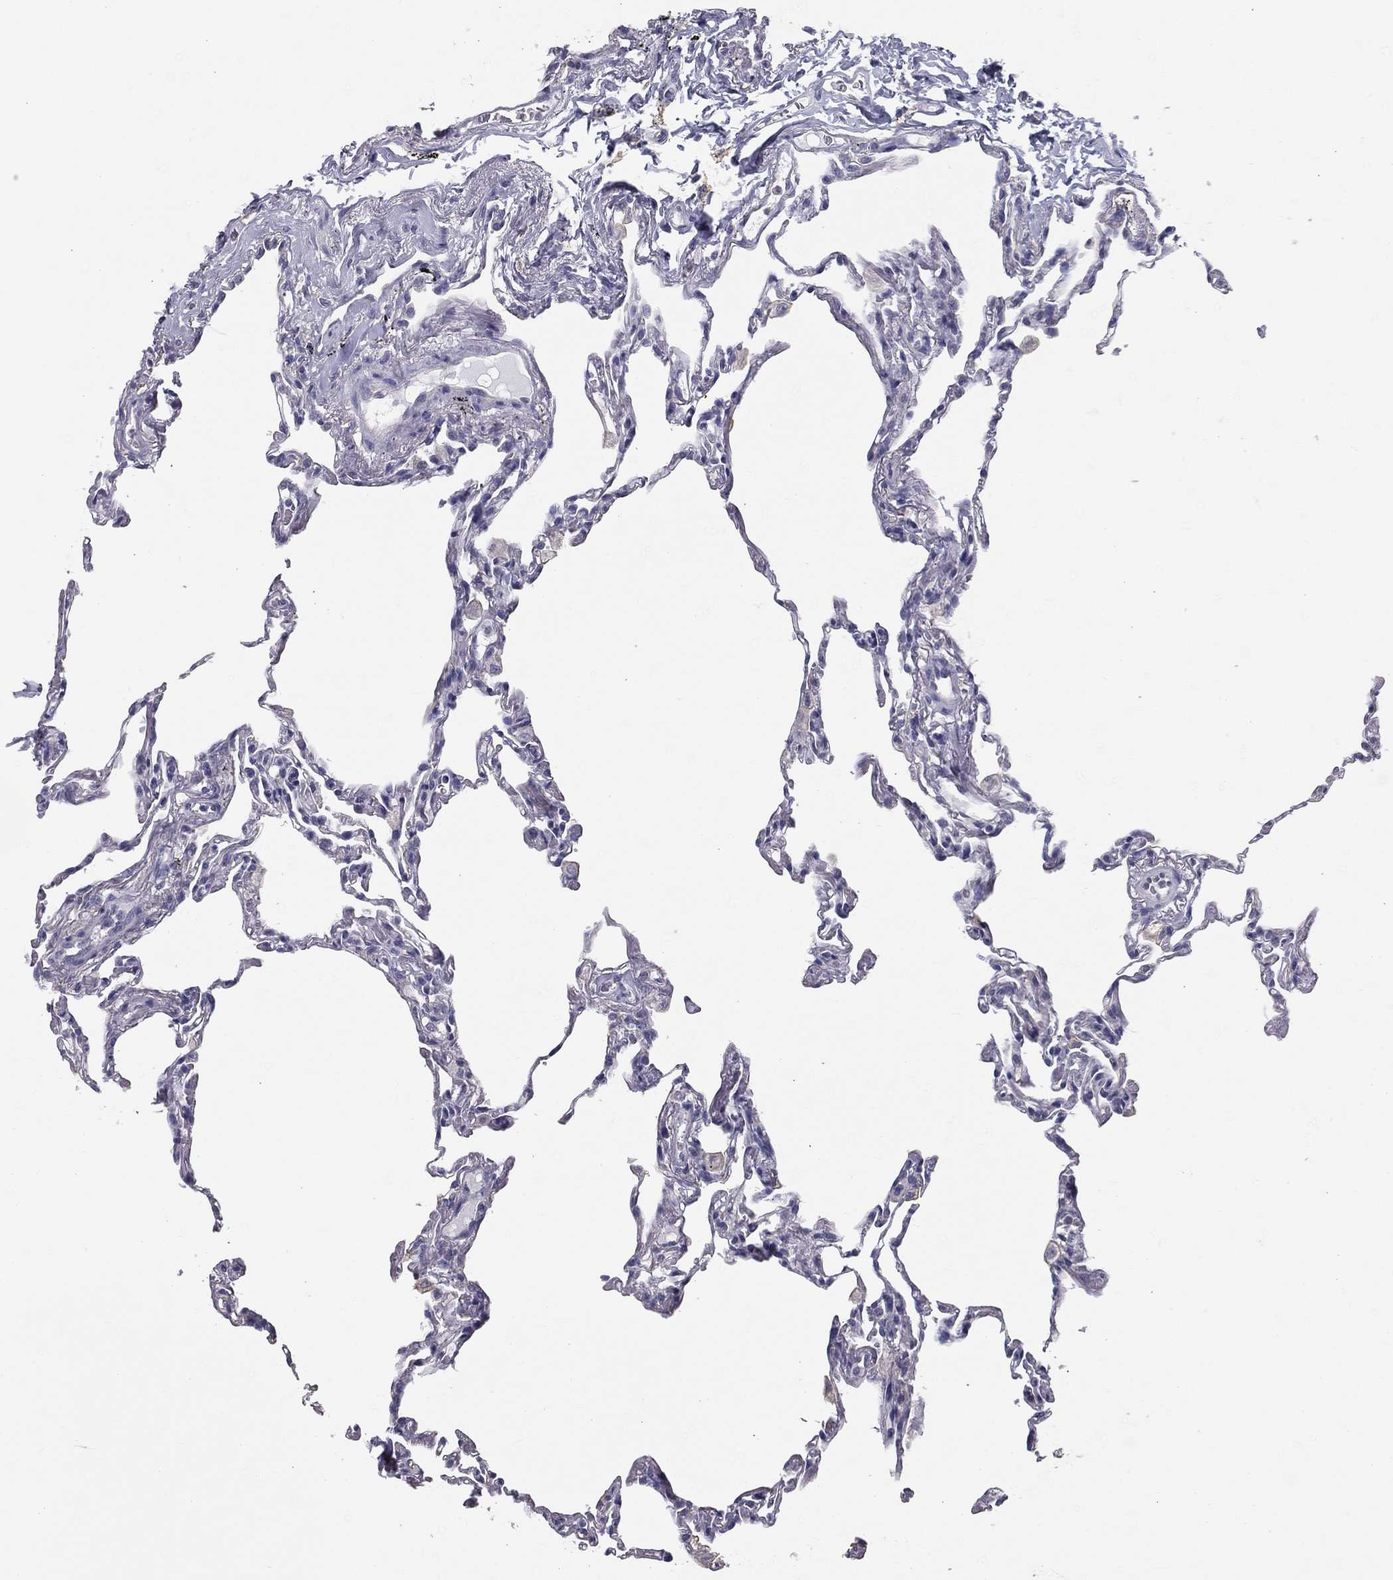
{"staining": {"intensity": "negative", "quantity": "none", "location": "none"}, "tissue": "lung", "cell_type": "Alveolar cells", "image_type": "normal", "snomed": [{"axis": "morphology", "description": "Normal tissue, NOS"}, {"axis": "topography", "description": "Lung"}], "caption": "Human lung stained for a protein using IHC displays no positivity in alveolar cells.", "gene": "MUC13", "patient": {"sex": "female", "age": 57}}